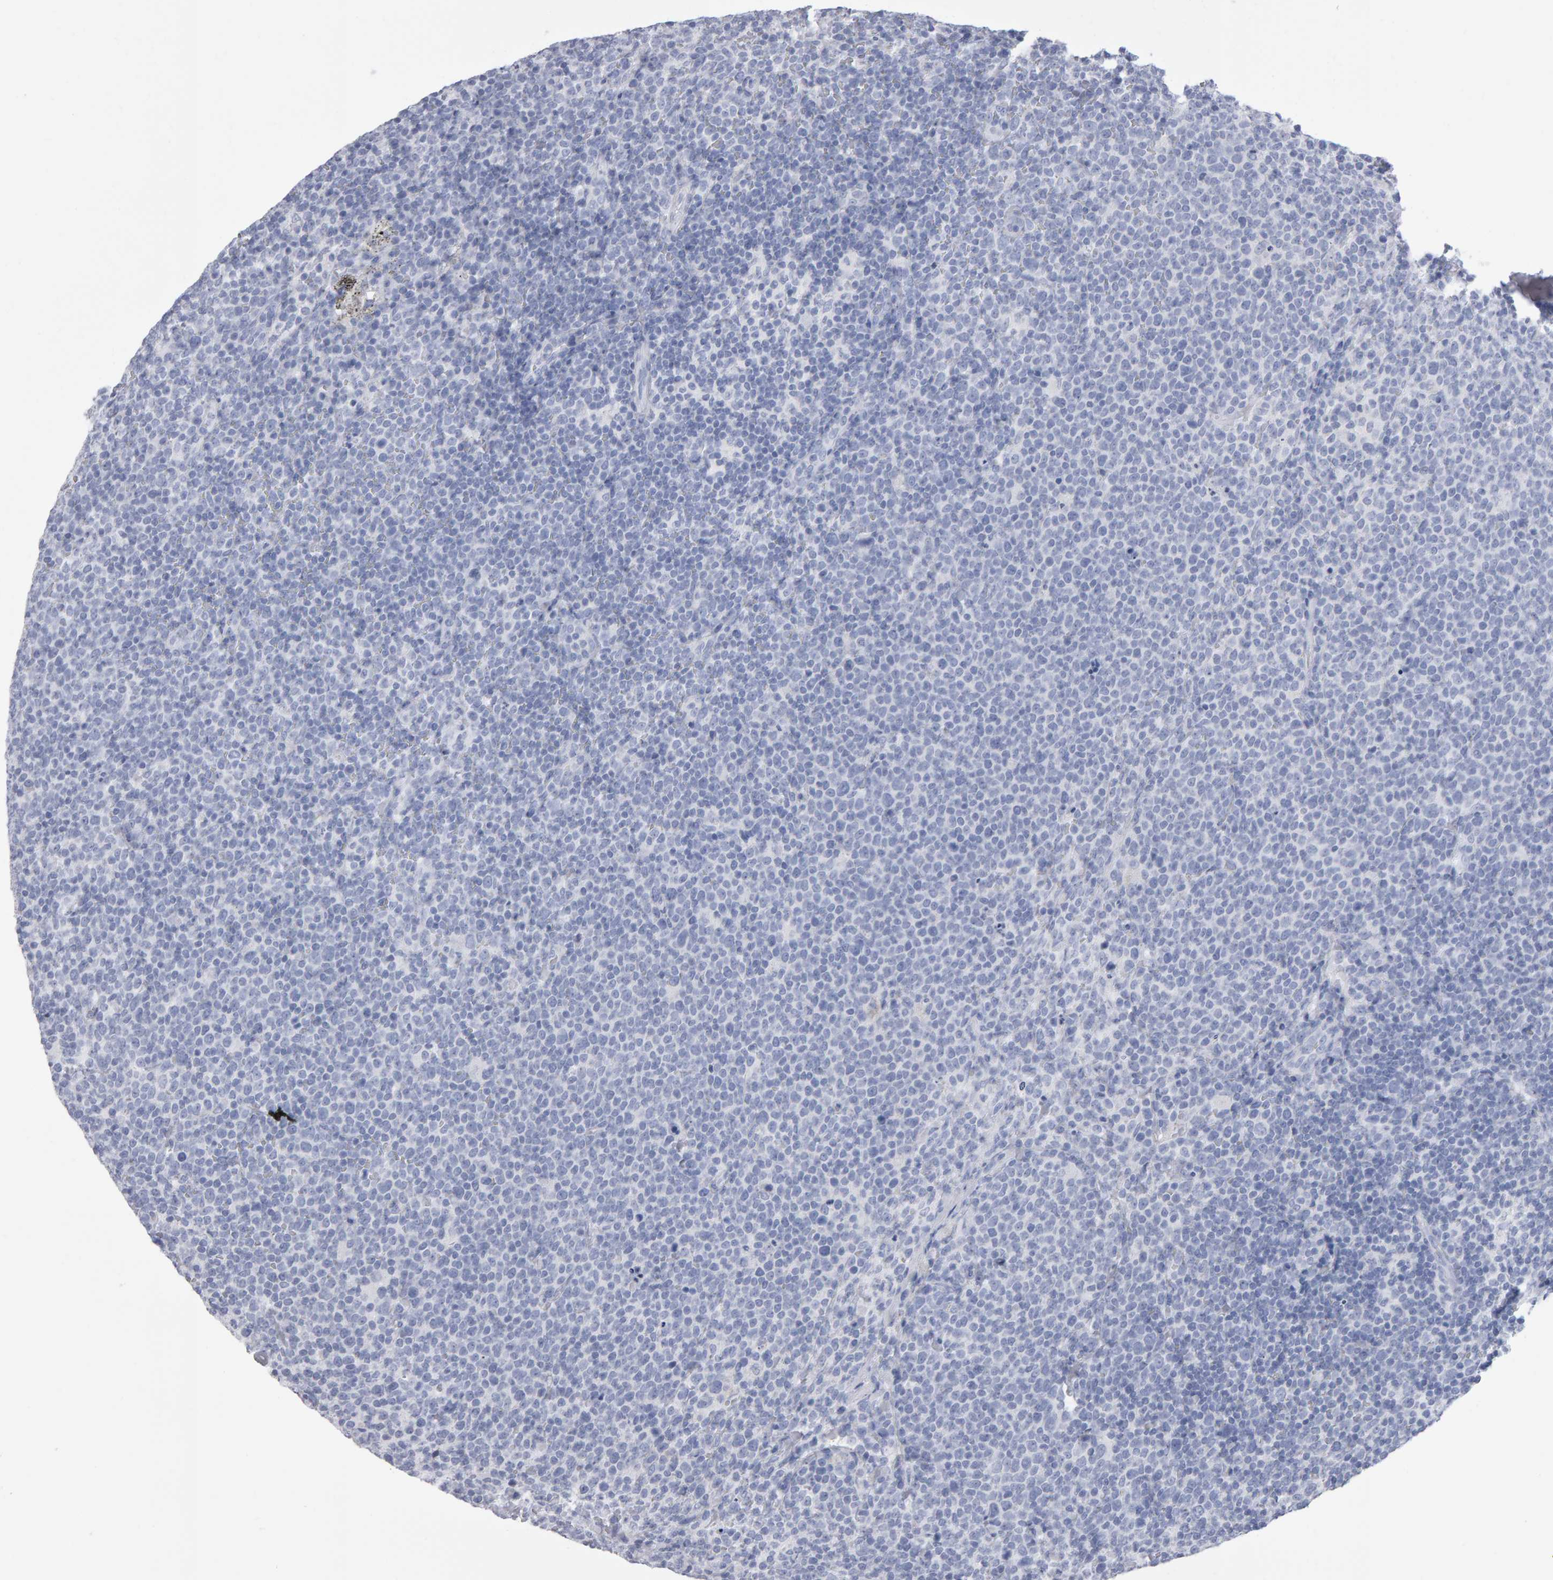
{"staining": {"intensity": "negative", "quantity": "none", "location": "none"}, "tissue": "lymphoma", "cell_type": "Tumor cells", "image_type": "cancer", "snomed": [{"axis": "morphology", "description": "Malignant lymphoma, non-Hodgkin's type, High grade"}, {"axis": "topography", "description": "Lymph node"}], "caption": "Image shows no protein expression in tumor cells of malignant lymphoma, non-Hodgkin's type (high-grade) tissue.", "gene": "NCDN", "patient": {"sex": "male", "age": 61}}